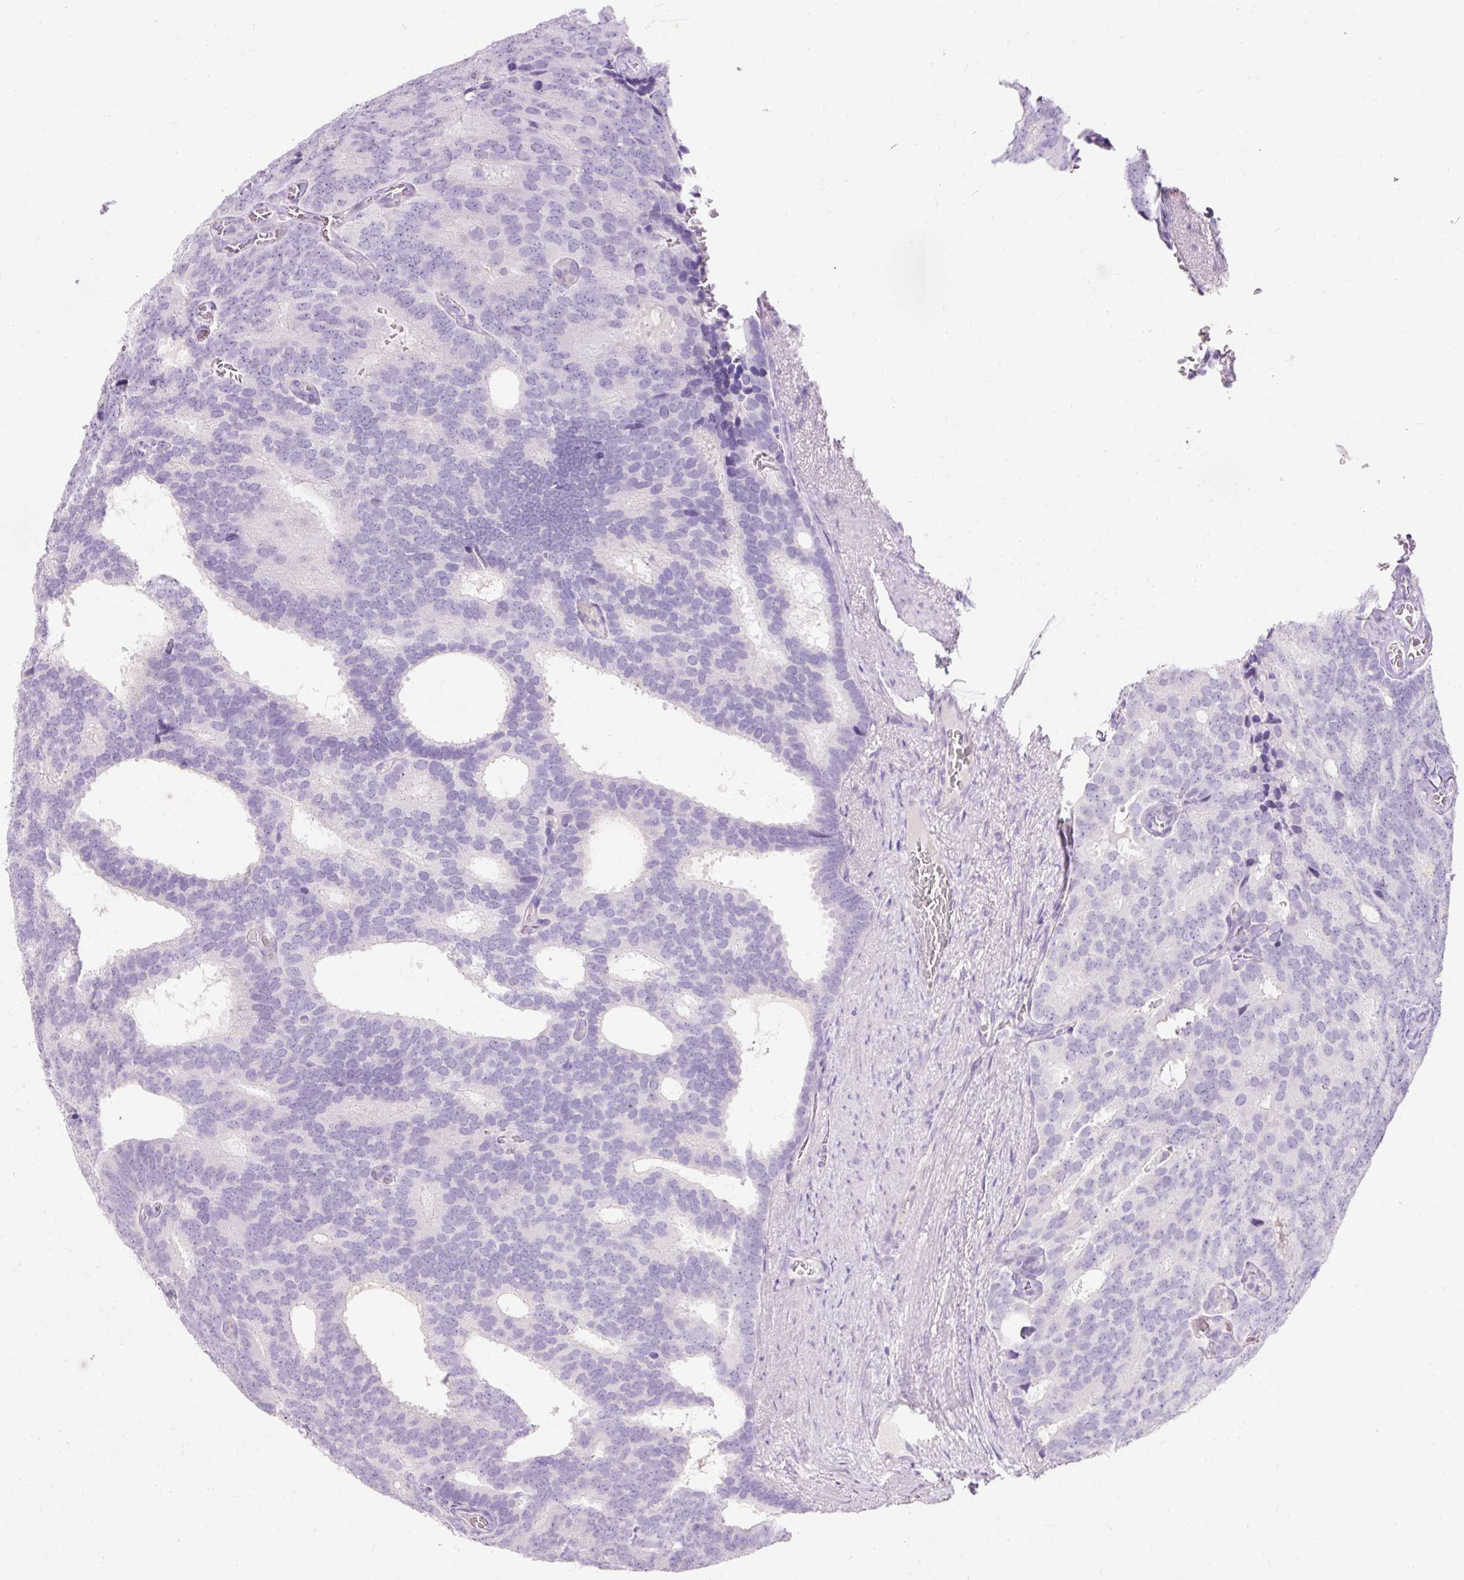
{"staining": {"intensity": "negative", "quantity": "none", "location": "none"}, "tissue": "prostate cancer", "cell_type": "Tumor cells", "image_type": "cancer", "snomed": [{"axis": "morphology", "description": "Adenocarcinoma, Low grade"}, {"axis": "topography", "description": "Prostate"}], "caption": "The image displays no staining of tumor cells in prostate cancer. (DAB (3,3'-diaminobenzidine) IHC, high magnification).", "gene": "TMEM213", "patient": {"sex": "male", "age": 71}}